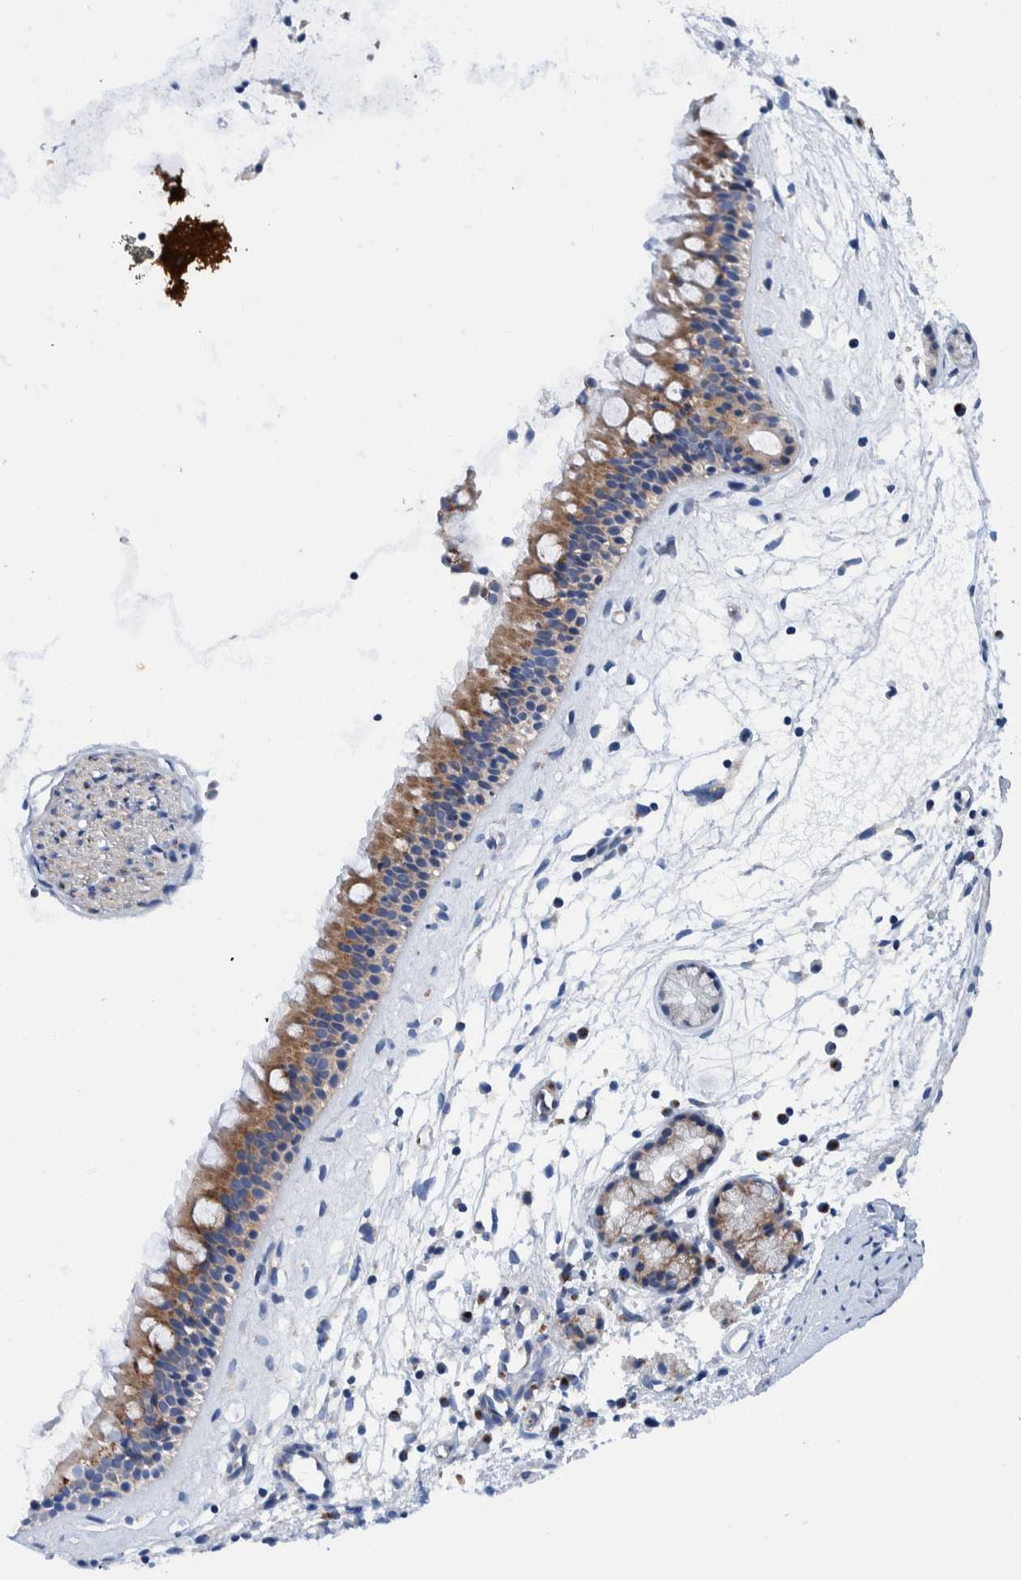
{"staining": {"intensity": "moderate", "quantity": ">75%", "location": "cytoplasmic/membranous"}, "tissue": "nasopharynx", "cell_type": "Respiratory epithelial cells", "image_type": "normal", "snomed": [{"axis": "morphology", "description": "Normal tissue, NOS"}, {"axis": "topography", "description": "Nasopharynx"}], "caption": "Normal nasopharynx displays moderate cytoplasmic/membranous staining in approximately >75% of respiratory epithelial cells, visualized by immunohistochemistry. Ihc stains the protein in brown and the nuclei are stained blue.", "gene": "TRIM58", "patient": {"sex": "female", "age": 42}}